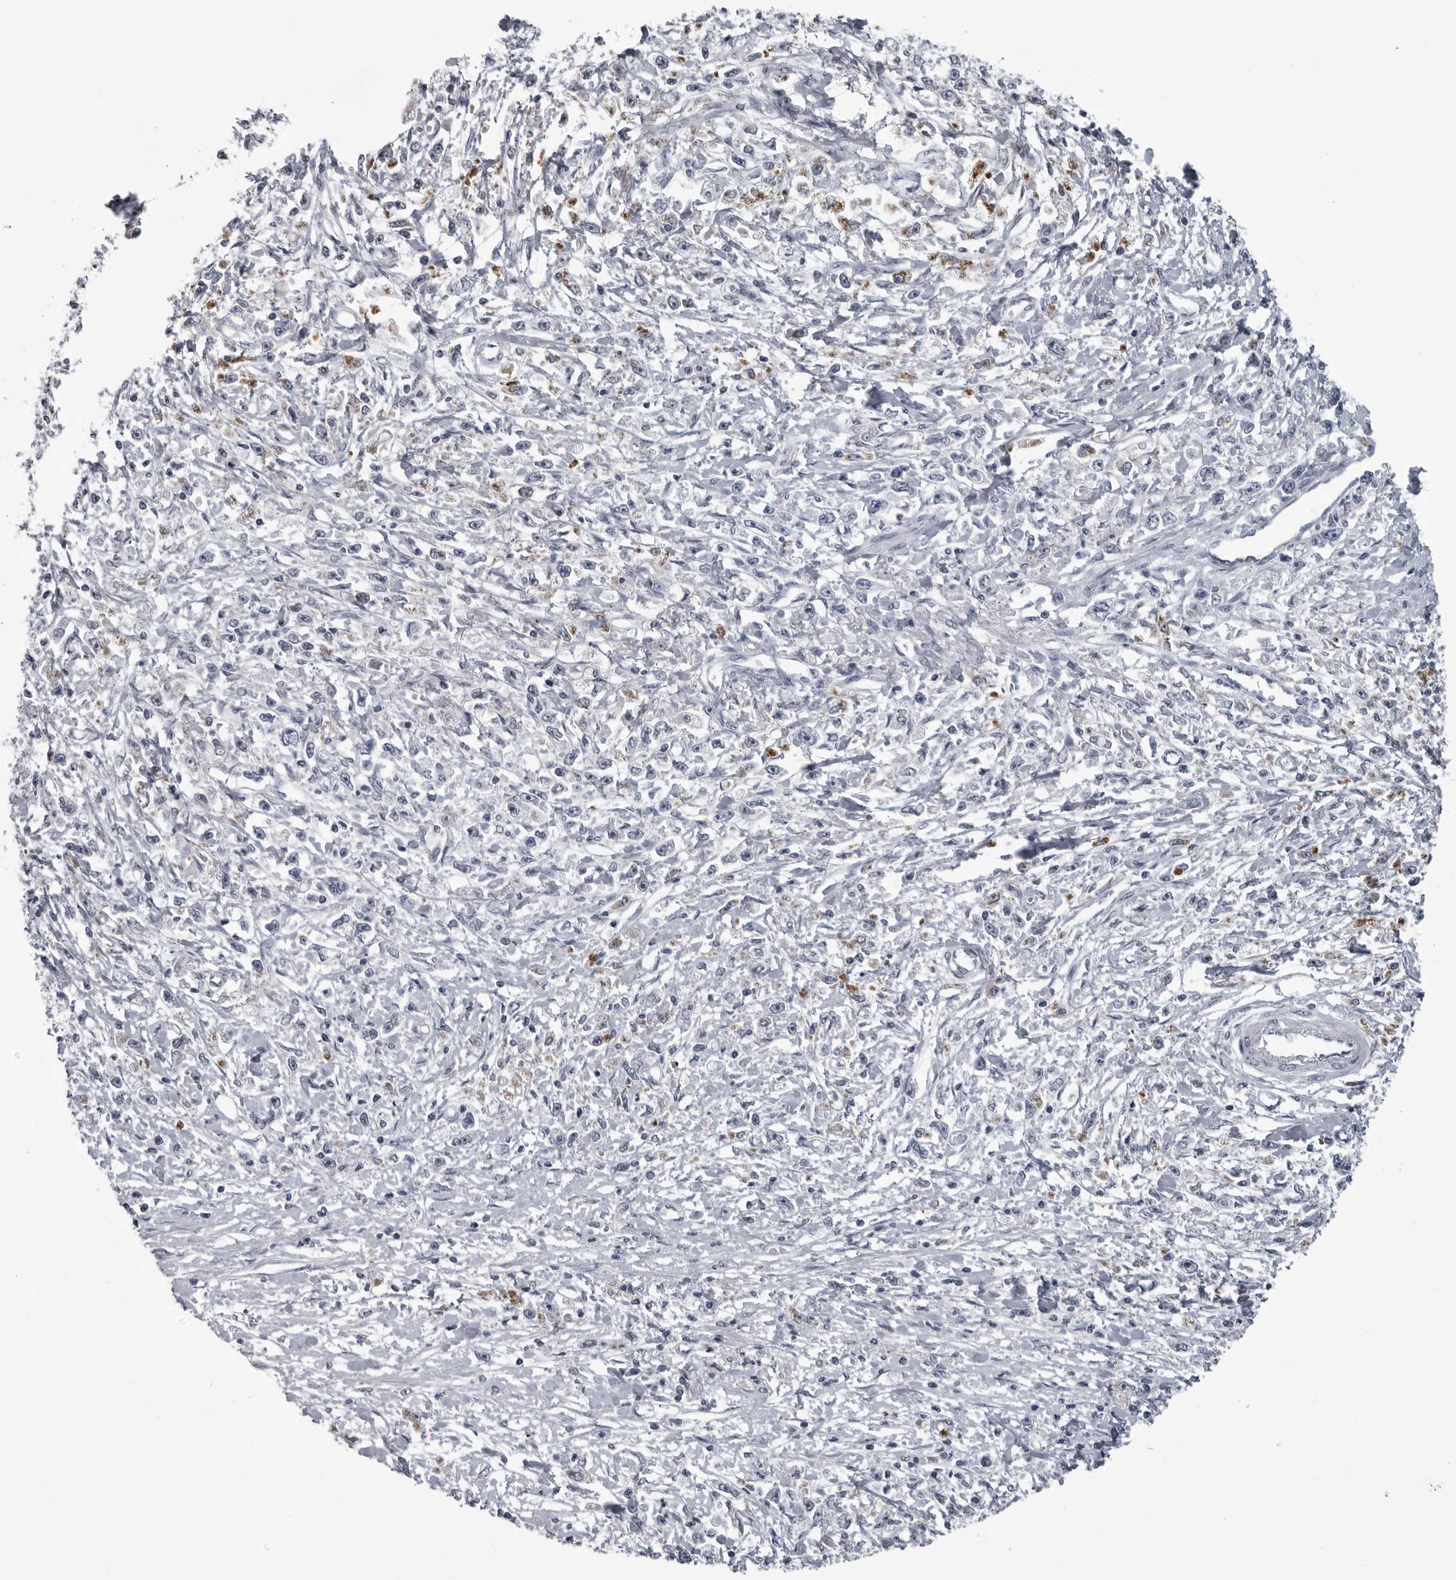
{"staining": {"intensity": "negative", "quantity": "none", "location": "none"}, "tissue": "stomach cancer", "cell_type": "Tumor cells", "image_type": "cancer", "snomed": [{"axis": "morphology", "description": "Adenocarcinoma, NOS"}, {"axis": "topography", "description": "Stomach"}], "caption": "An IHC photomicrograph of stomach cancer (adenocarcinoma) is shown. There is no staining in tumor cells of stomach cancer (adenocarcinoma).", "gene": "LYSMD1", "patient": {"sex": "female", "age": 59}}